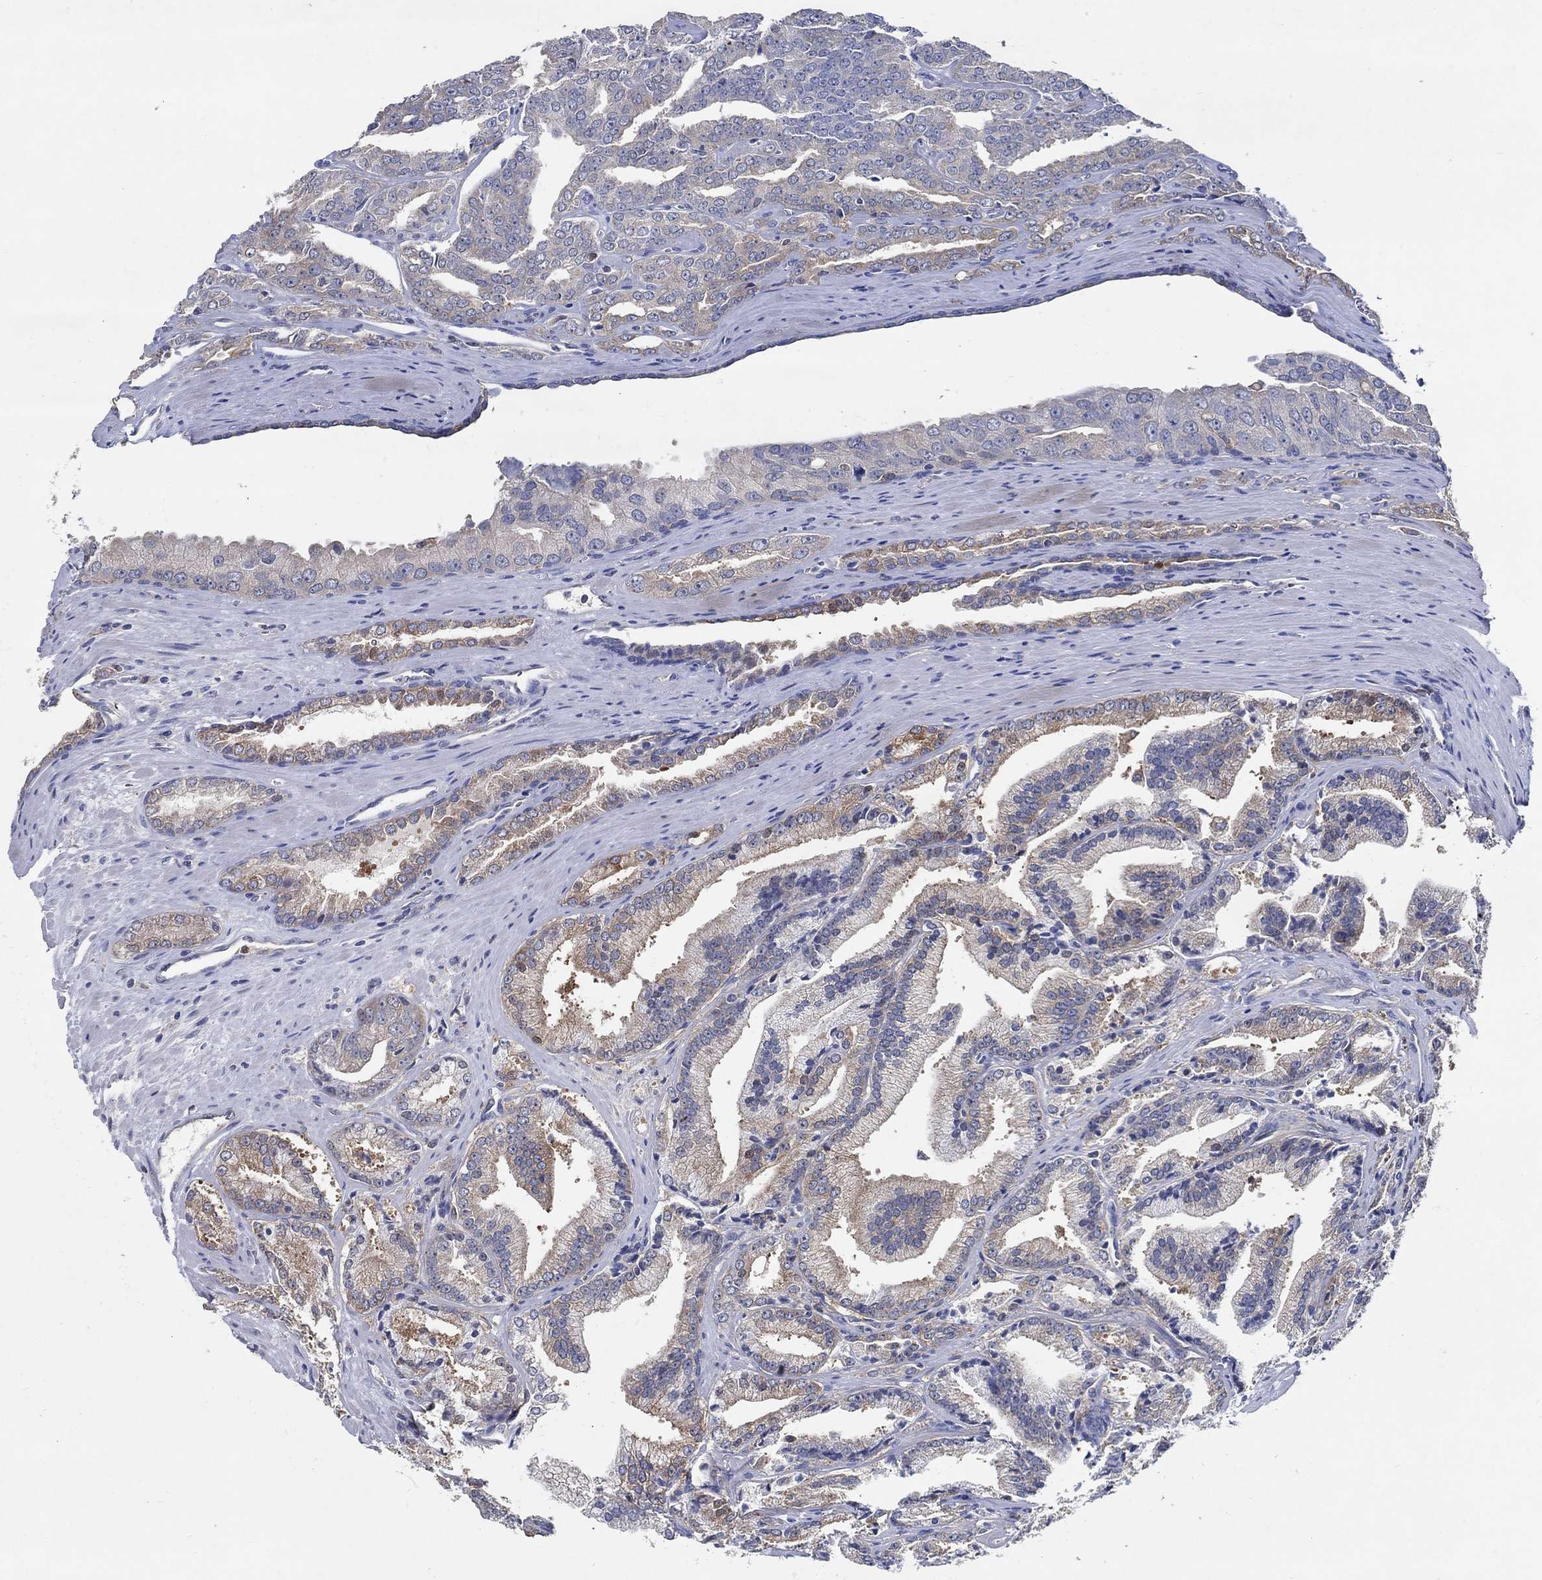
{"staining": {"intensity": "moderate", "quantity": ">75%", "location": "cytoplasmic/membranous"}, "tissue": "prostate cancer", "cell_type": "Tumor cells", "image_type": "cancer", "snomed": [{"axis": "morphology", "description": "Adenocarcinoma, NOS"}, {"axis": "morphology", "description": "Adenocarcinoma, High grade"}, {"axis": "topography", "description": "Prostate"}], "caption": "Prostate cancer (adenocarcinoma) stained with a protein marker shows moderate staining in tumor cells.", "gene": "MTHFR", "patient": {"sex": "male", "age": 70}}